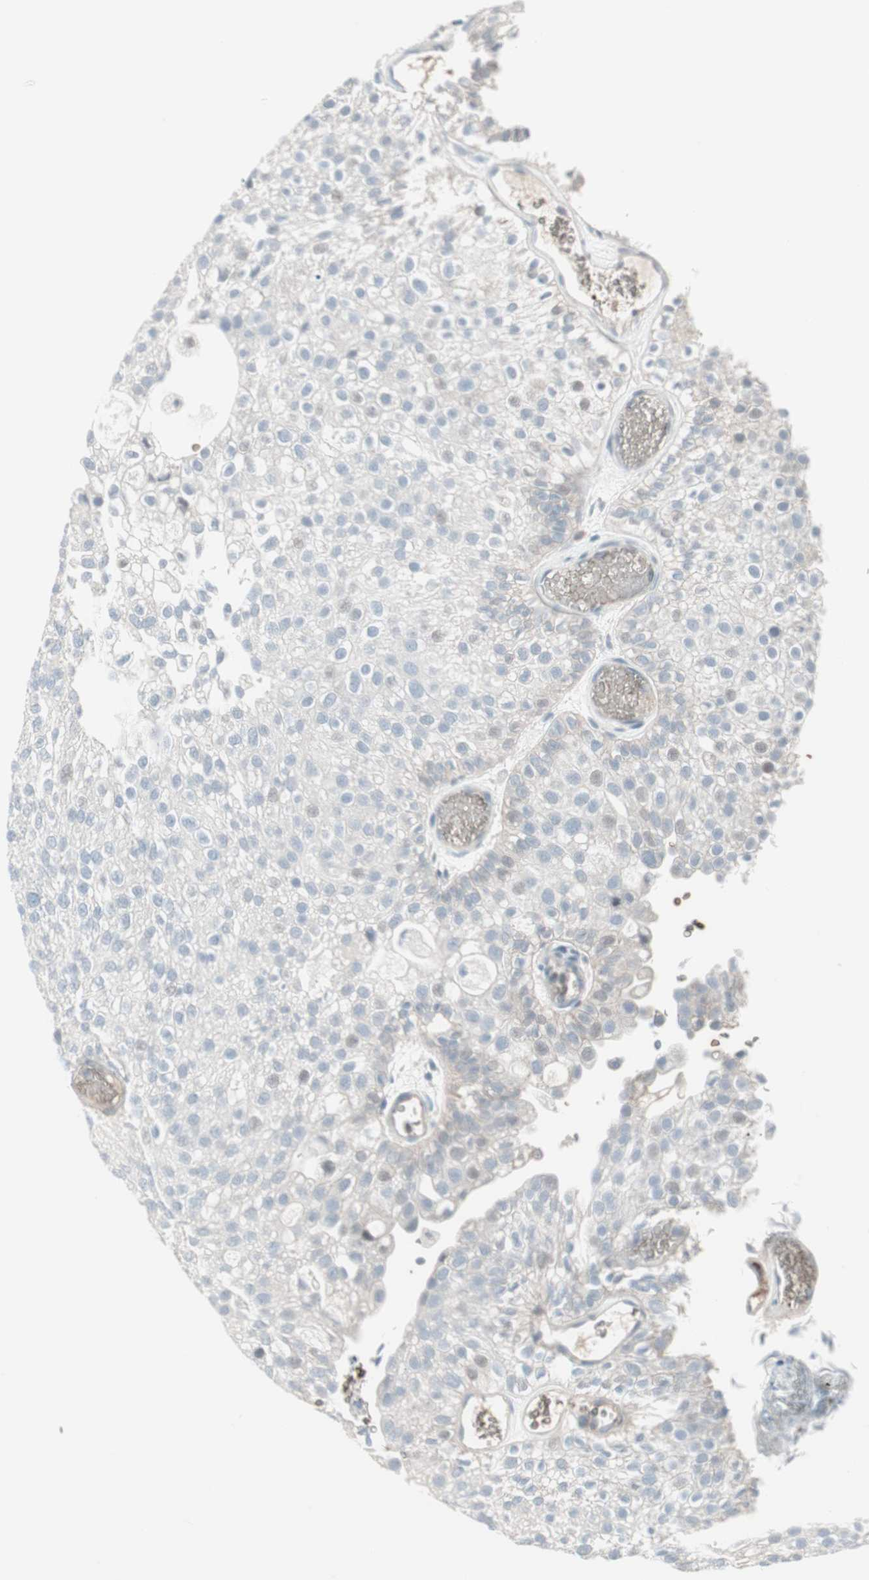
{"staining": {"intensity": "negative", "quantity": "none", "location": "none"}, "tissue": "urothelial cancer", "cell_type": "Tumor cells", "image_type": "cancer", "snomed": [{"axis": "morphology", "description": "Urothelial carcinoma, Low grade"}, {"axis": "topography", "description": "Urinary bladder"}], "caption": "This is a photomicrograph of immunohistochemistry (IHC) staining of urothelial cancer, which shows no expression in tumor cells. The staining is performed using DAB (3,3'-diaminobenzidine) brown chromogen with nuclei counter-stained in using hematoxylin.", "gene": "MAP4K1", "patient": {"sex": "male", "age": 78}}